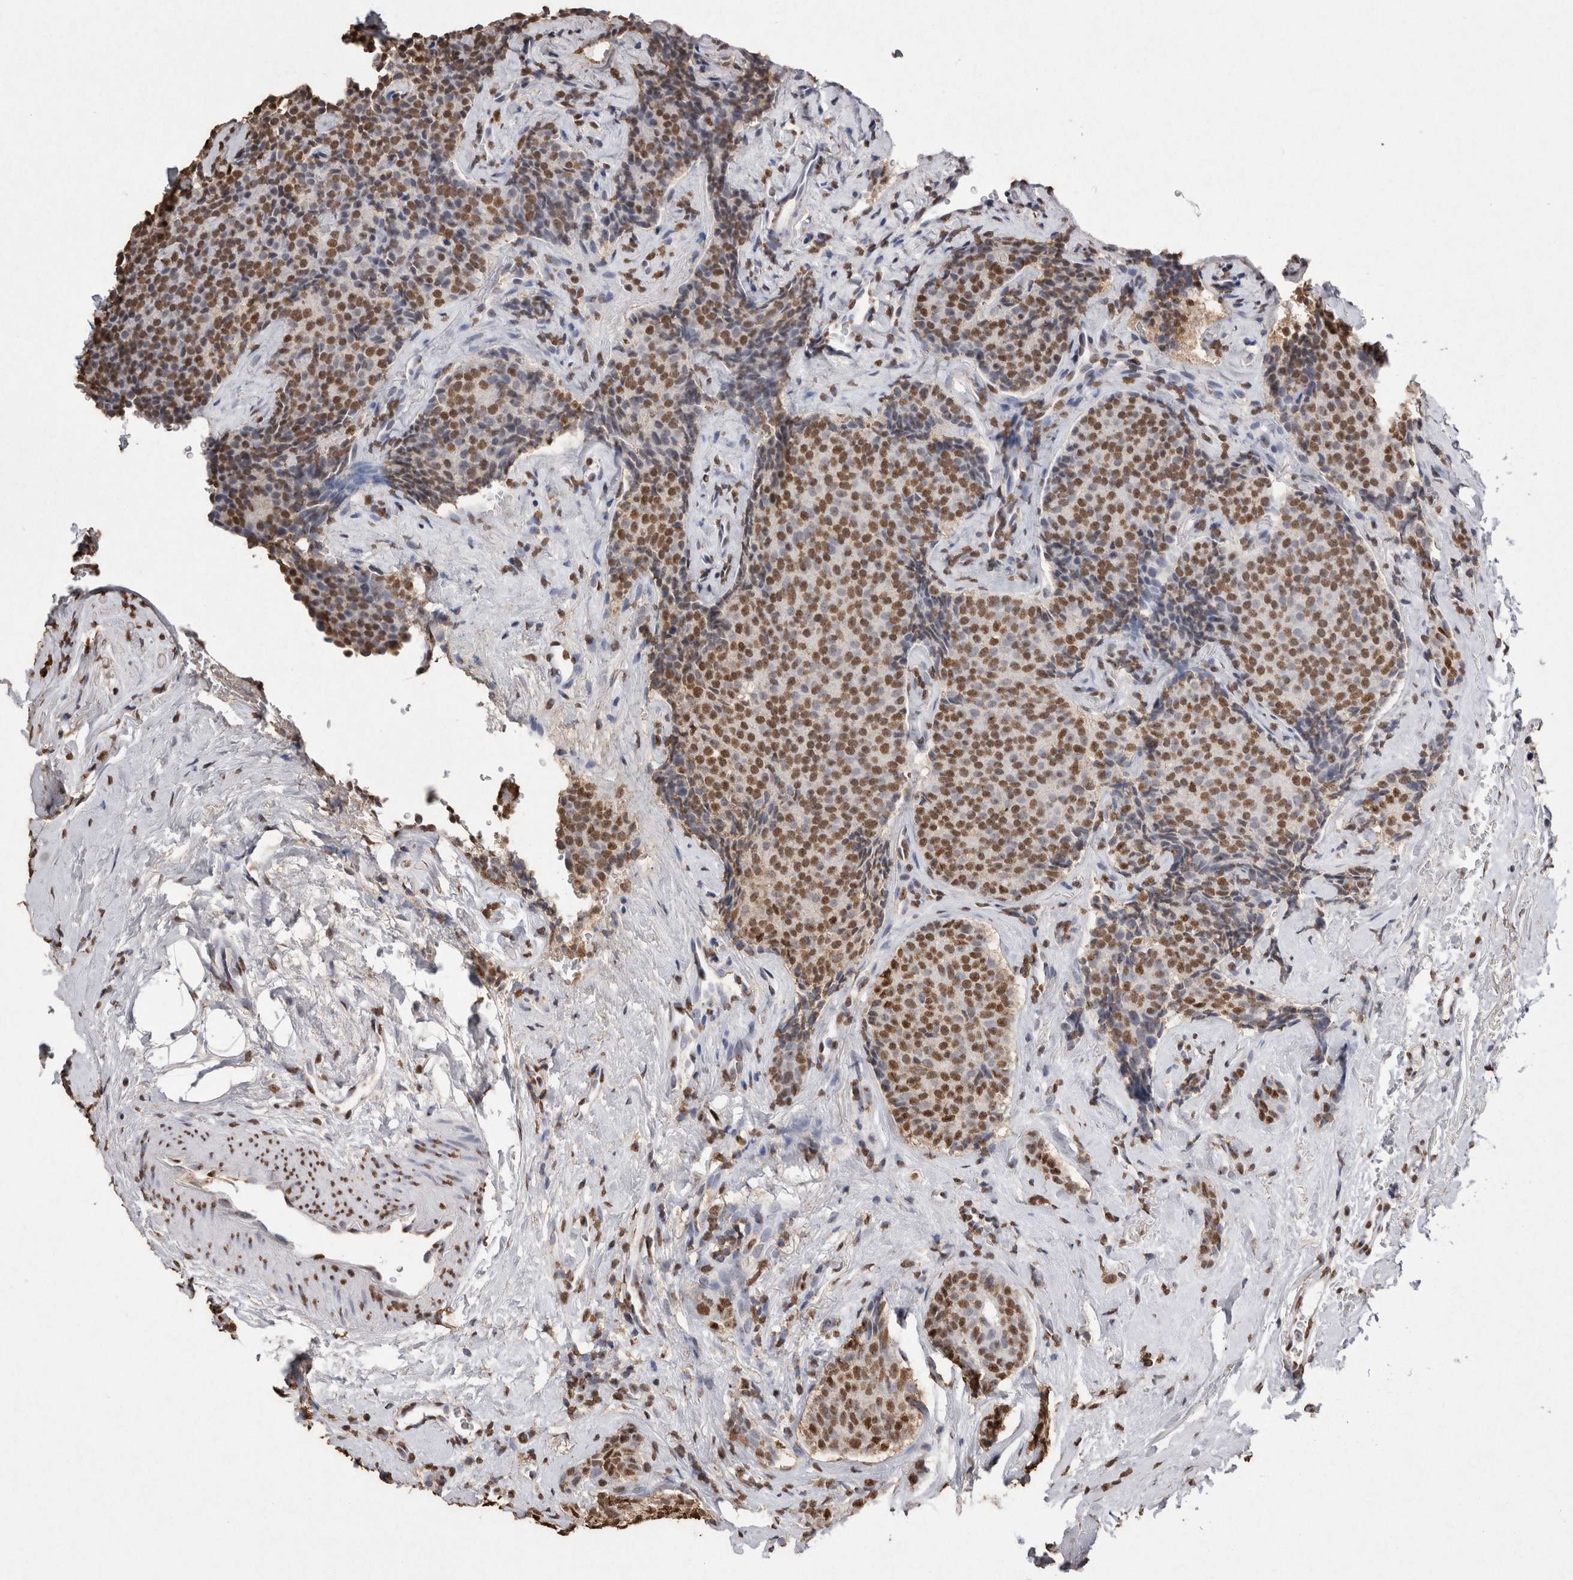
{"staining": {"intensity": "moderate", "quantity": ">75%", "location": "nuclear"}, "tissue": "breast cancer", "cell_type": "Tumor cells", "image_type": "cancer", "snomed": [{"axis": "morphology", "description": "Lobular carcinoma"}, {"axis": "topography", "description": "Skin"}, {"axis": "topography", "description": "Breast"}], "caption": "Human breast cancer stained with a brown dye exhibits moderate nuclear positive expression in about >75% of tumor cells.", "gene": "NTHL1", "patient": {"sex": "female", "age": 46}}